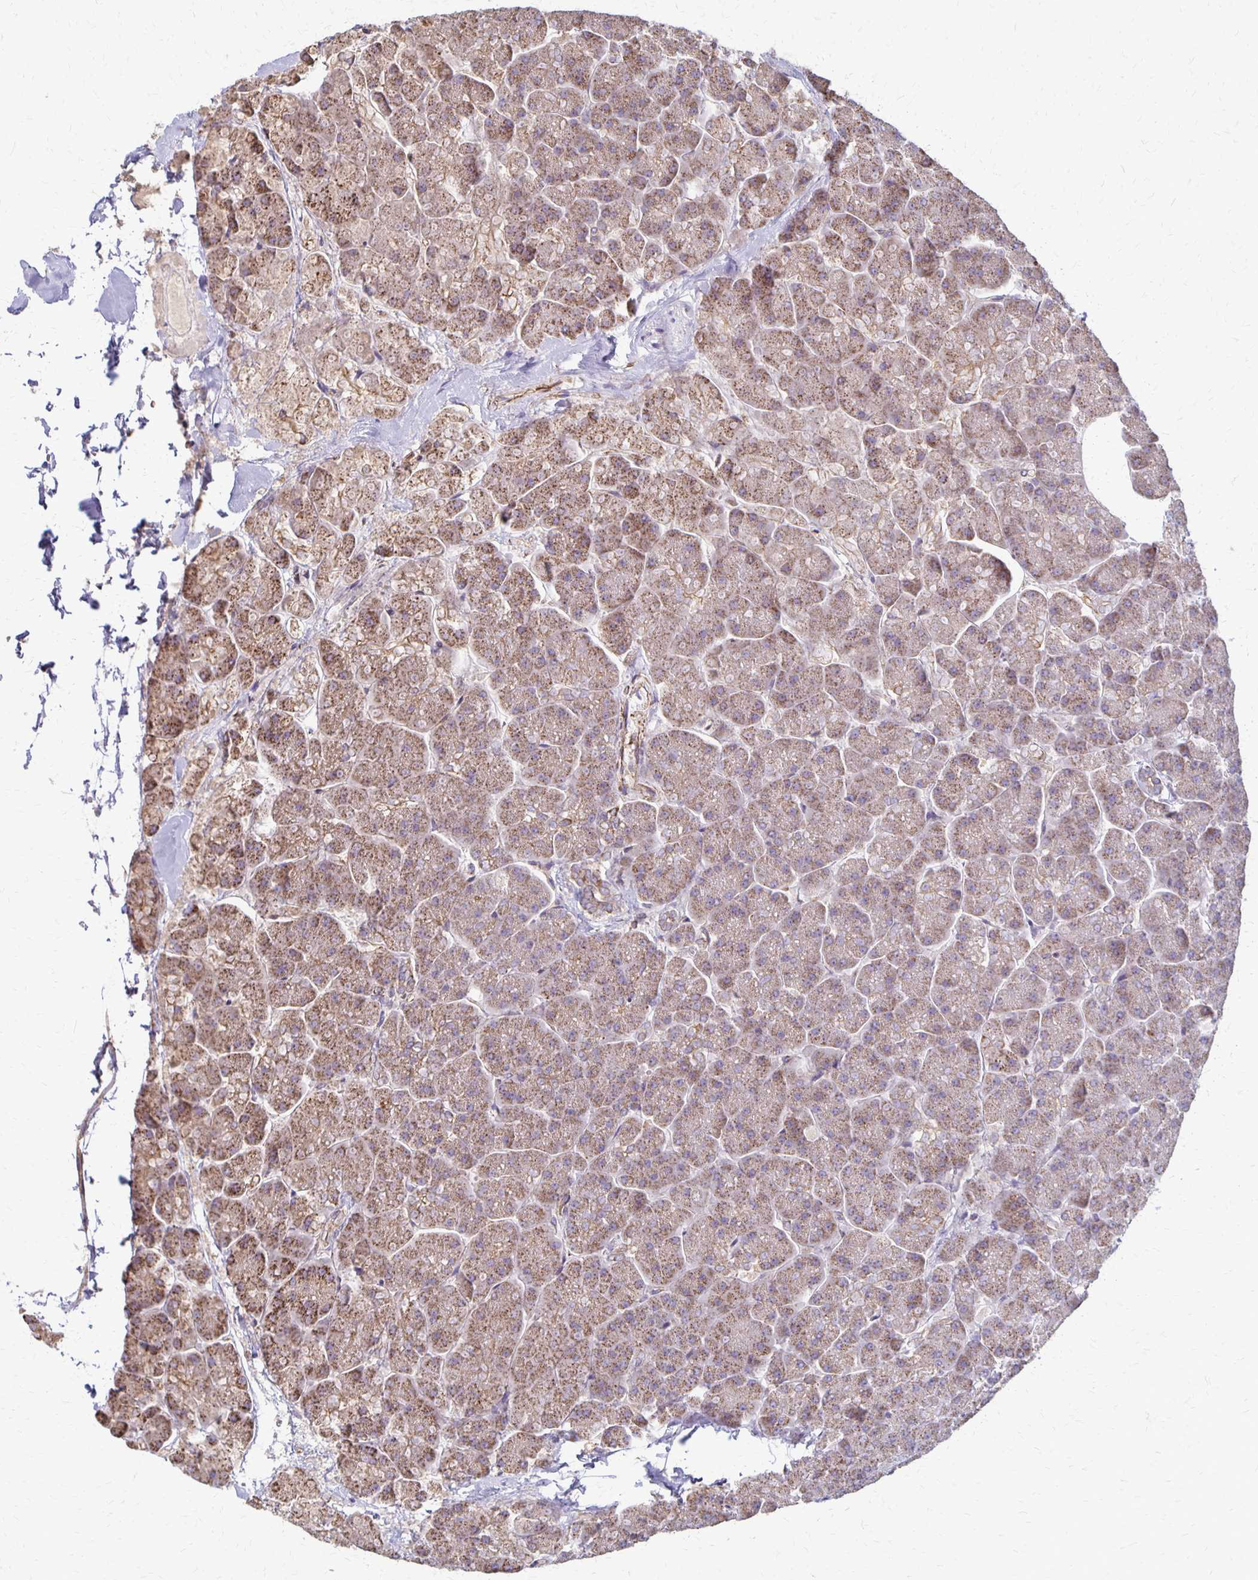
{"staining": {"intensity": "weak", "quantity": ">75%", "location": "cytoplasmic/membranous"}, "tissue": "pancreas", "cell_type": "Exocrine glandular cells", "image_type": "normal", "snomed": [{"axis": "morphology", "description": "Normal tissue, NOS"}, {"axis": "topography", "description": "Pancreas"}, {"axis": "topography", "description": "Peripheral nerve tissue"}], "caption": "Immunohistochemical staining of unremarkable pancreas reveals weak cytoplasmic/membranous protein positivity in approximately >75% of exocrine glandular cells. Immunohistochemistry (ihc) stains the protein of interest in brown and the nuclei are stained blue.", "gene": "EIF4EBP2", "patient": {"sex": "male", "age": 54}}